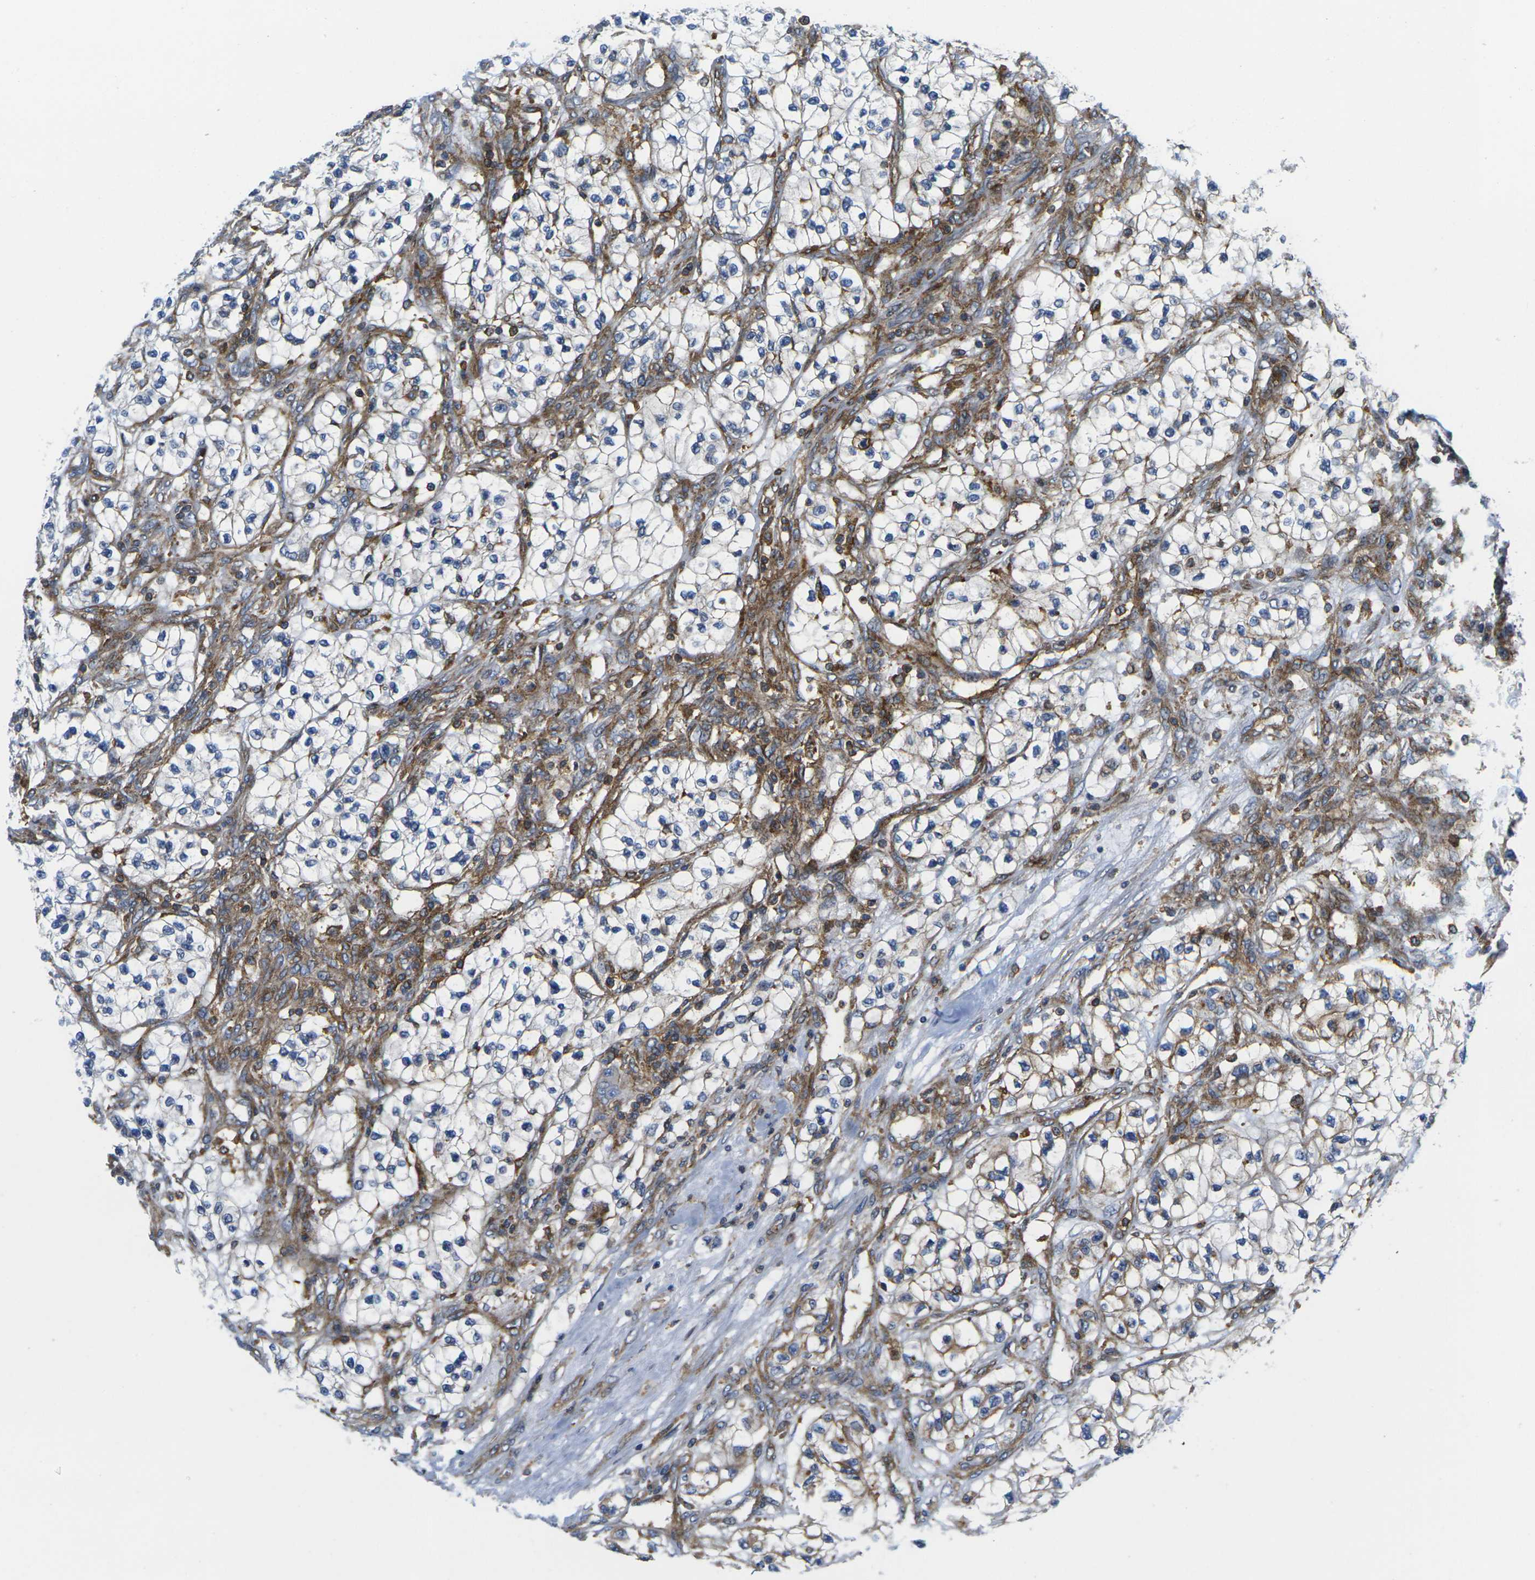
{"staining": {"intensity": "negative", "quantity": "none", "location": "none"}, "tissue": "renal cancer", "cell_type": "Tumor cells", "image_type": "cancer", "snomed": [{"axis": "morphology", "description": "Adenocarcinoma, NOS"}, {"axis": "topography", "description": "Kidney"}], "caption": "This is an IHC image of adenocarcinoma (renal). There is no staining in tumor cells.", "gene": "IQGAP1", "patient": {"sex": "female", "age": 57}}